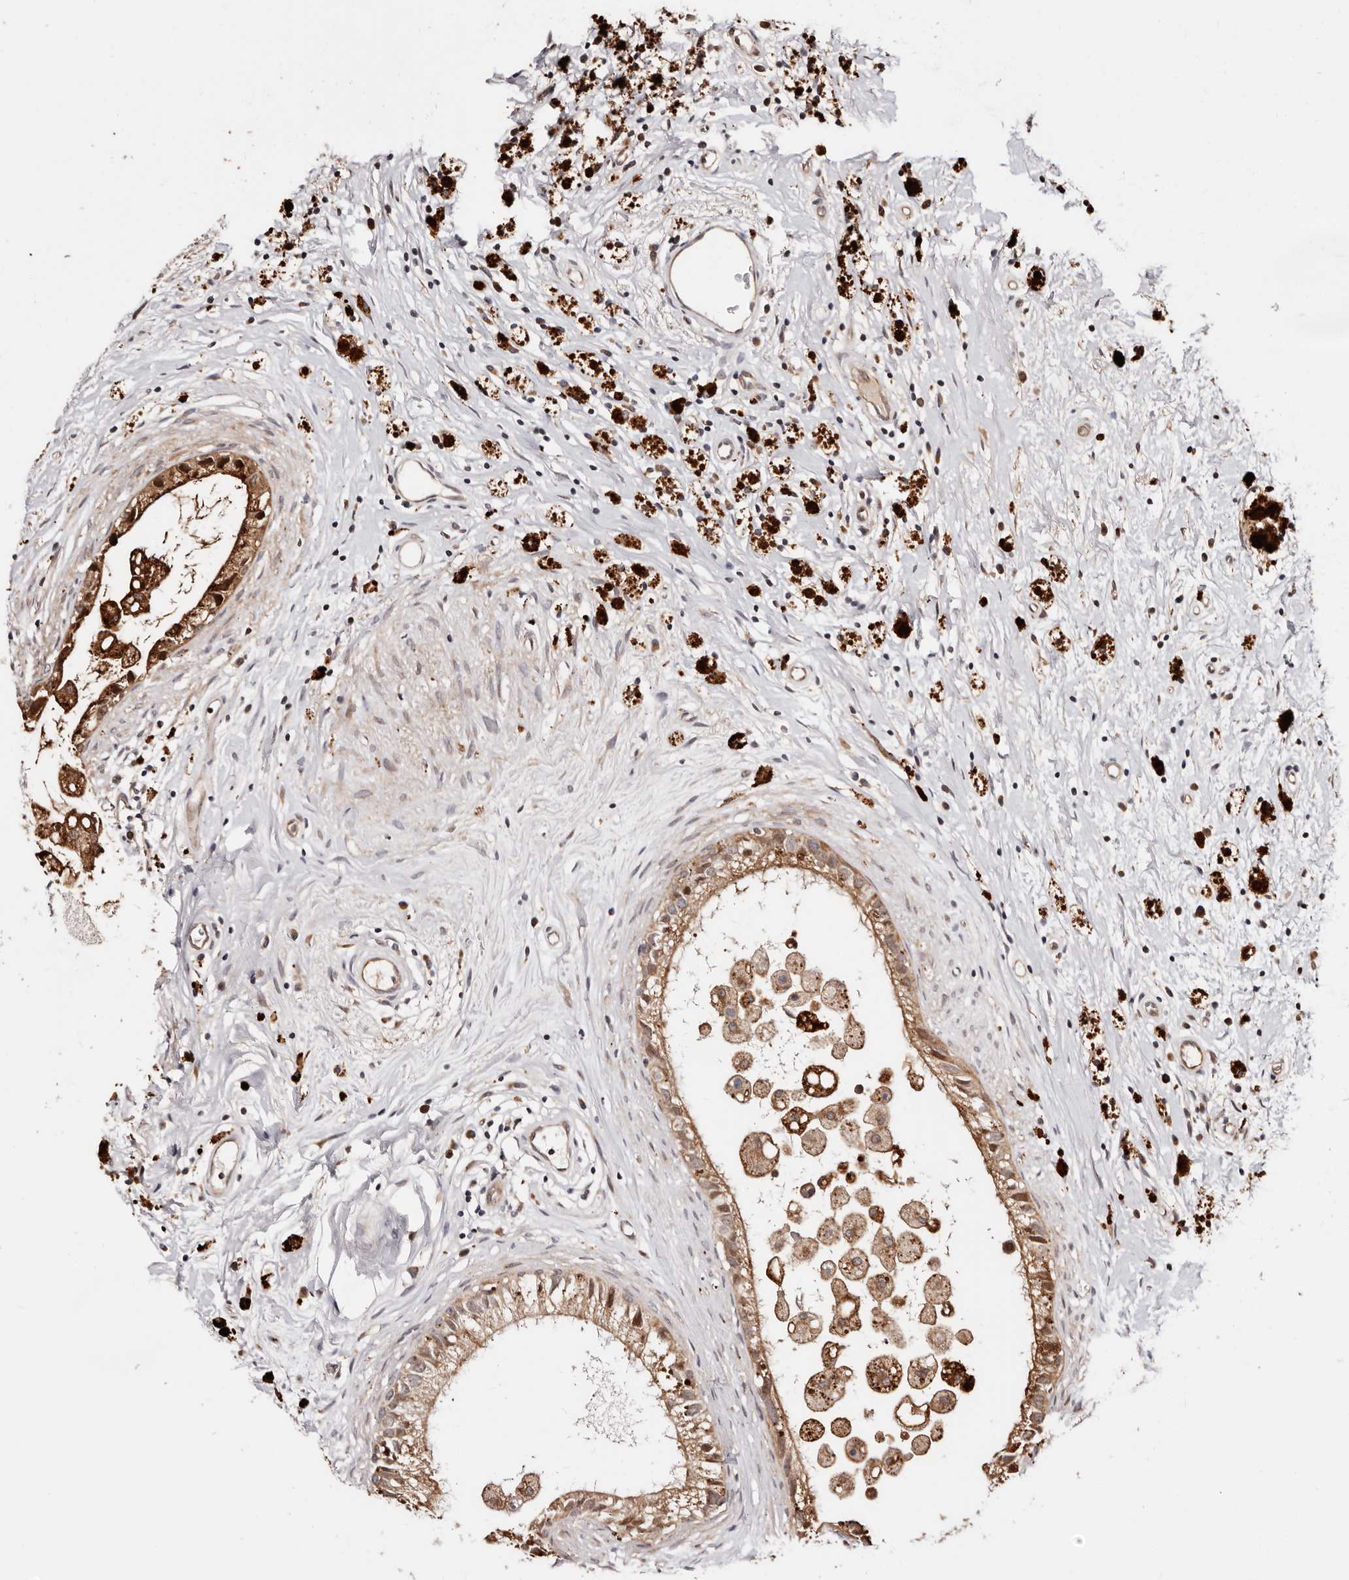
{"staining": {"intensity": "strong", "quantity": "25%-75%", "location": "cytoplasmic/membranous"}, "tissue": "epididymis", "cell_type": "Glandular cells", "image_type": "normal", "snomed": [{"axis": "morphology", "description": "Normal tissue, NOS"}, {"axis": "topography", "description": "Epididymis"}], "caption": "This histopathology image reveals IHC staining of normal epididymis, with high strong cytoplasmic/membranous staining in about 25%-75% of glandular cells.", "gene": "PTPN22", "patient": {"sex": "male", "age": 80}}